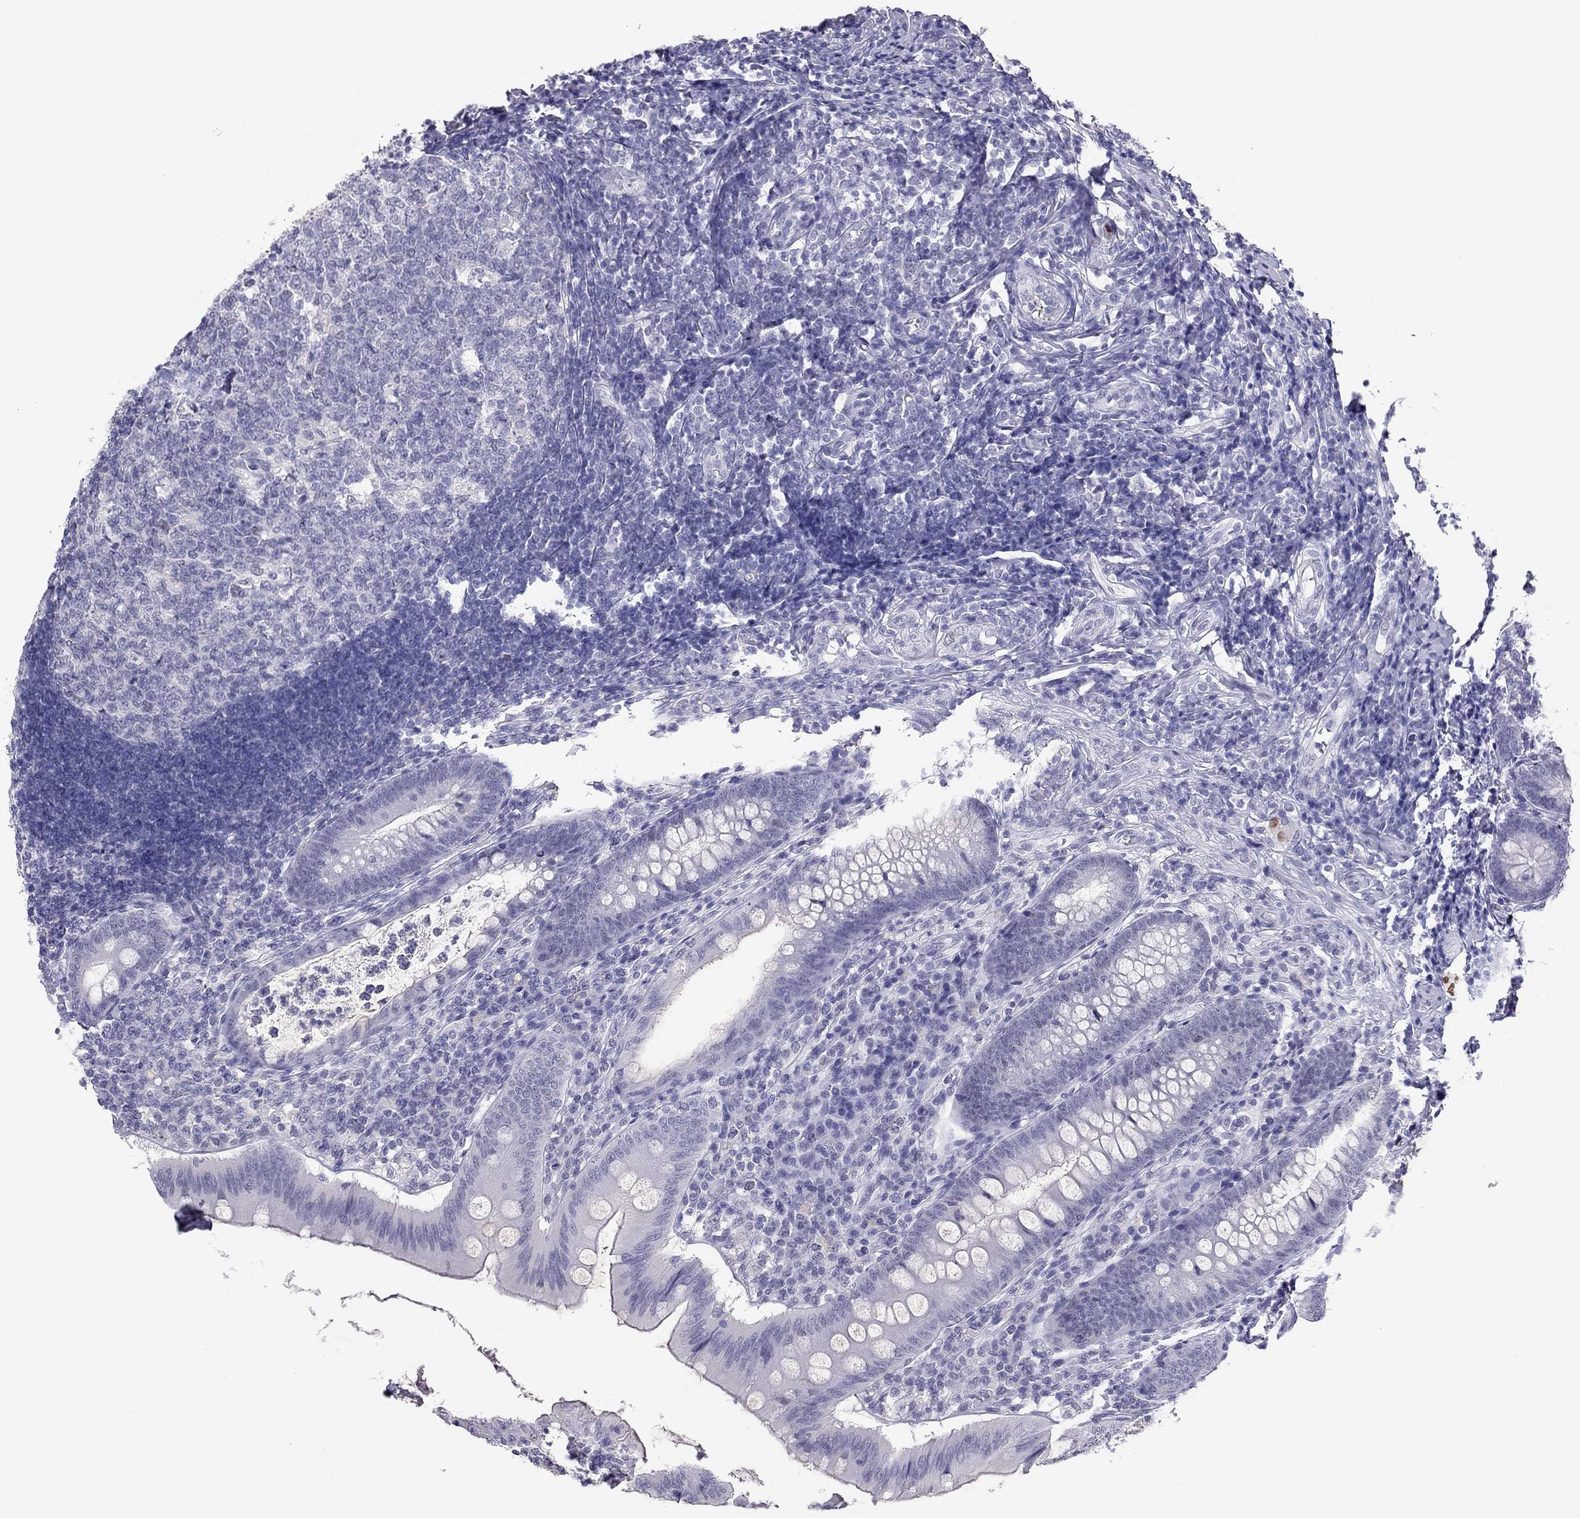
{"staining": {"intensity": "negative", "quantity": "none", "location": "none"}, "tissue": "appendix", "cell_type": "Glandular cells", "image_type": "normal", "snomed": [{"axis": "morphology", "description": "Normal tissue, NOS"}, {"axis": "morphology", "description": "Inflammation, NOS"}, {"axis": "topography", "description": "Appendix"}], "caption": "Photomicrograph shows no protein expression in glandular cells of benign appendix.", "gene": "PHOX2A", "patient": {"sex": "male", "age": 16}}